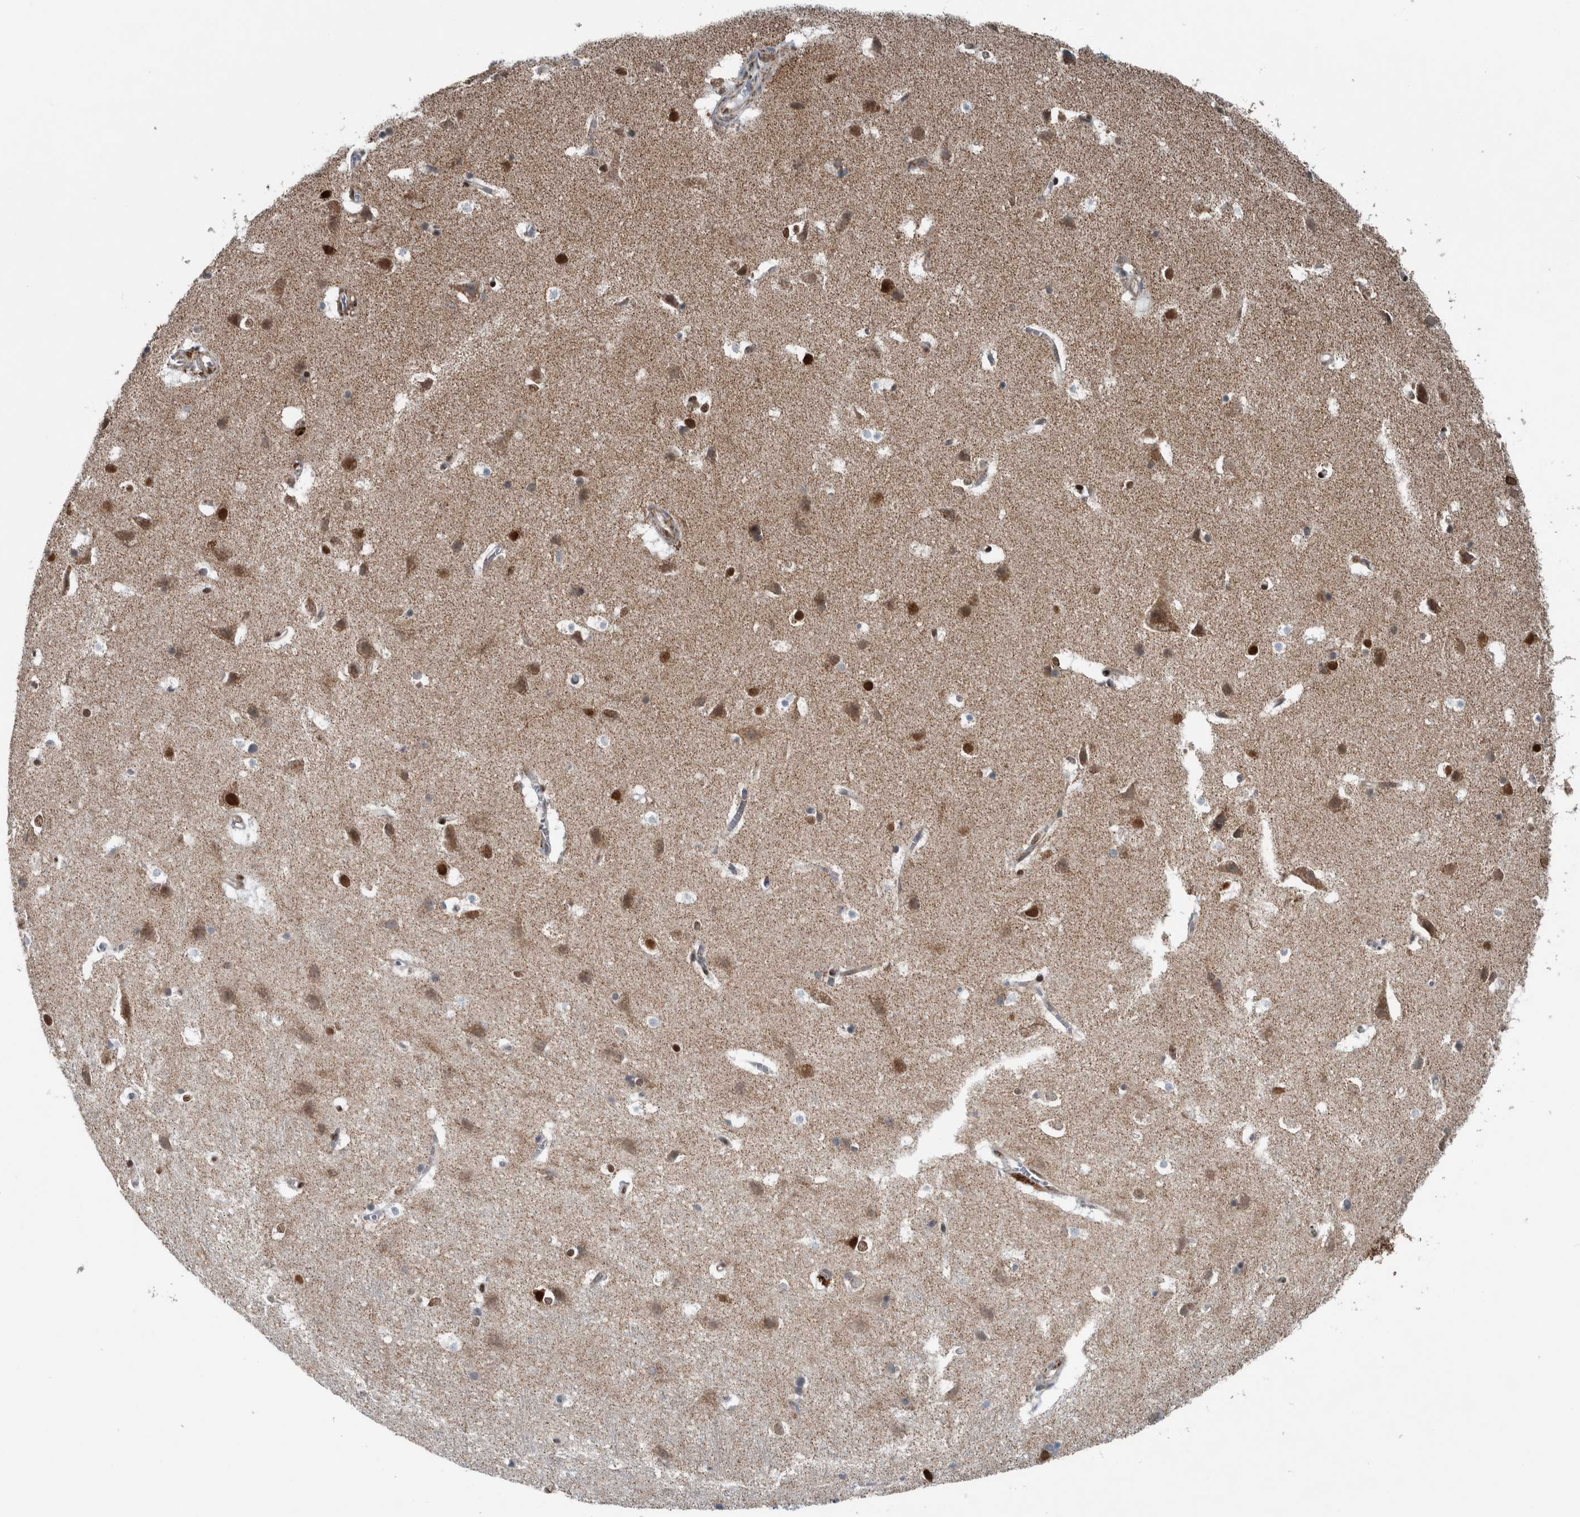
{"staining": {"intensity": "moderate", "quantity": ">75%", "location": "nuclear"}, "tissue": "cerebral cortex", "cell_type": "Endothelial cells", "image_type": "normal", "snomed": [{"axis": "morphology", "description": "Normal tissue, NOS"}, {"axis": "topography", "description": "Cerebral cortex"}], "caption": "Protein expression analysis of benign cerebral cortex exhibits moderate nuclear staining in approximately >75% of endothelial cells. (DAB (3,3'-diaminobenzidine) IHC, brown staining for protein, blue staining for nuclei).", "gene": "DNMT3A", "patient": {"sex": "male", "age": 54}}